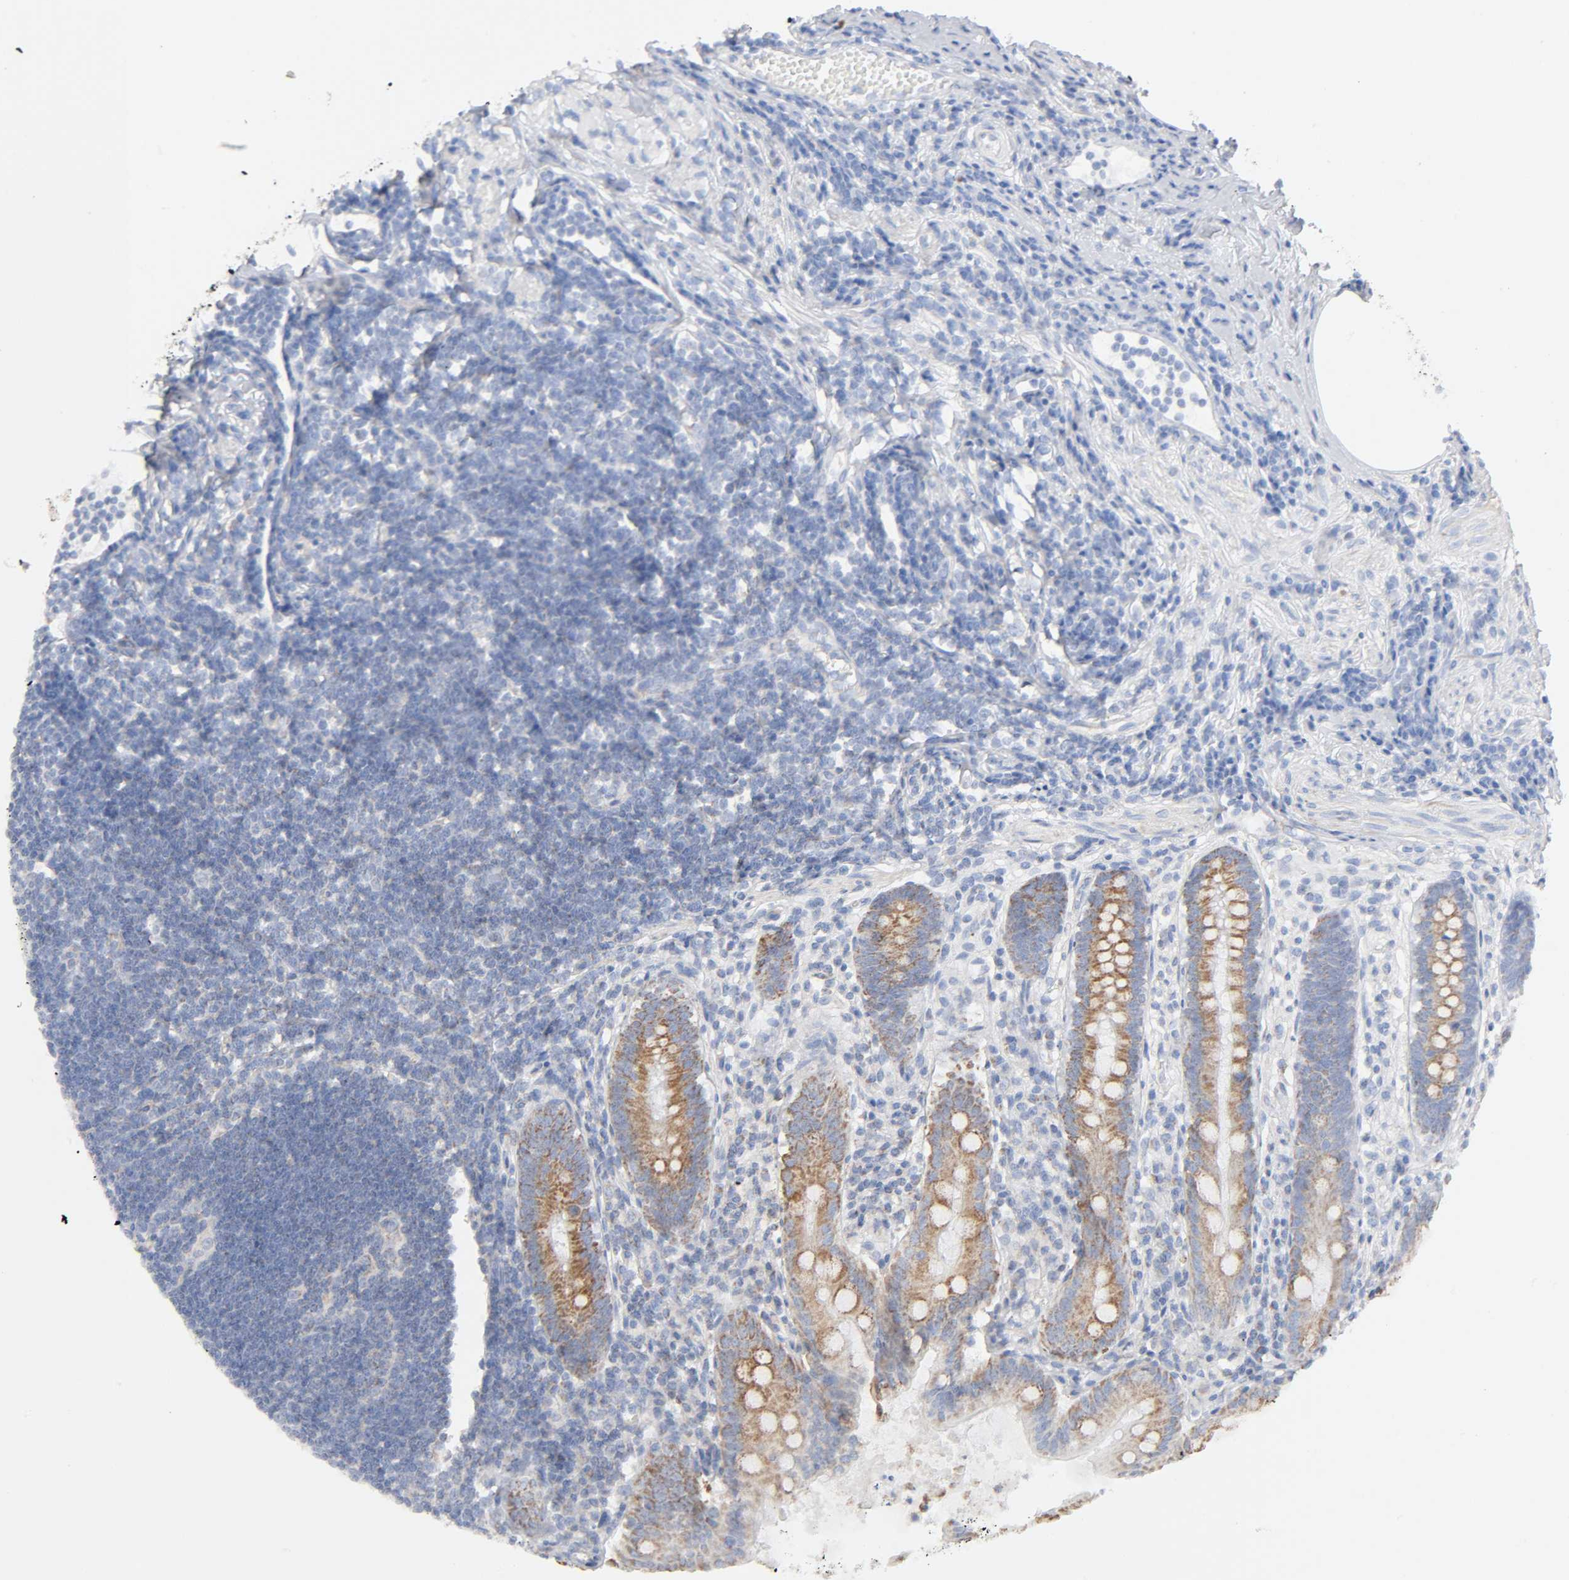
{"staining": {"intensity": "moderate", "quantity": ">75%", "location": "cytoplasmic/membranous"}, "tissue": "appendix", "cell_type": "Glandular cells", "image_type": "normal", "snomed": [{"axis": "morphology", "description": "Normal tissue, NOS"}, {"axis": "topography", "description": "Appendix"}], "caption": "Immunohistochemistry histopathology image of benign appendix: appendix stained using IHC displays medium levels of moderate protein expression localized specifically in the cytoplasmic/membranous of glandular cells, appearing as a cytoplasmic/membranous brown color.", "gene": "SYT16", "patient": {"sex": "female", "age": 50}}